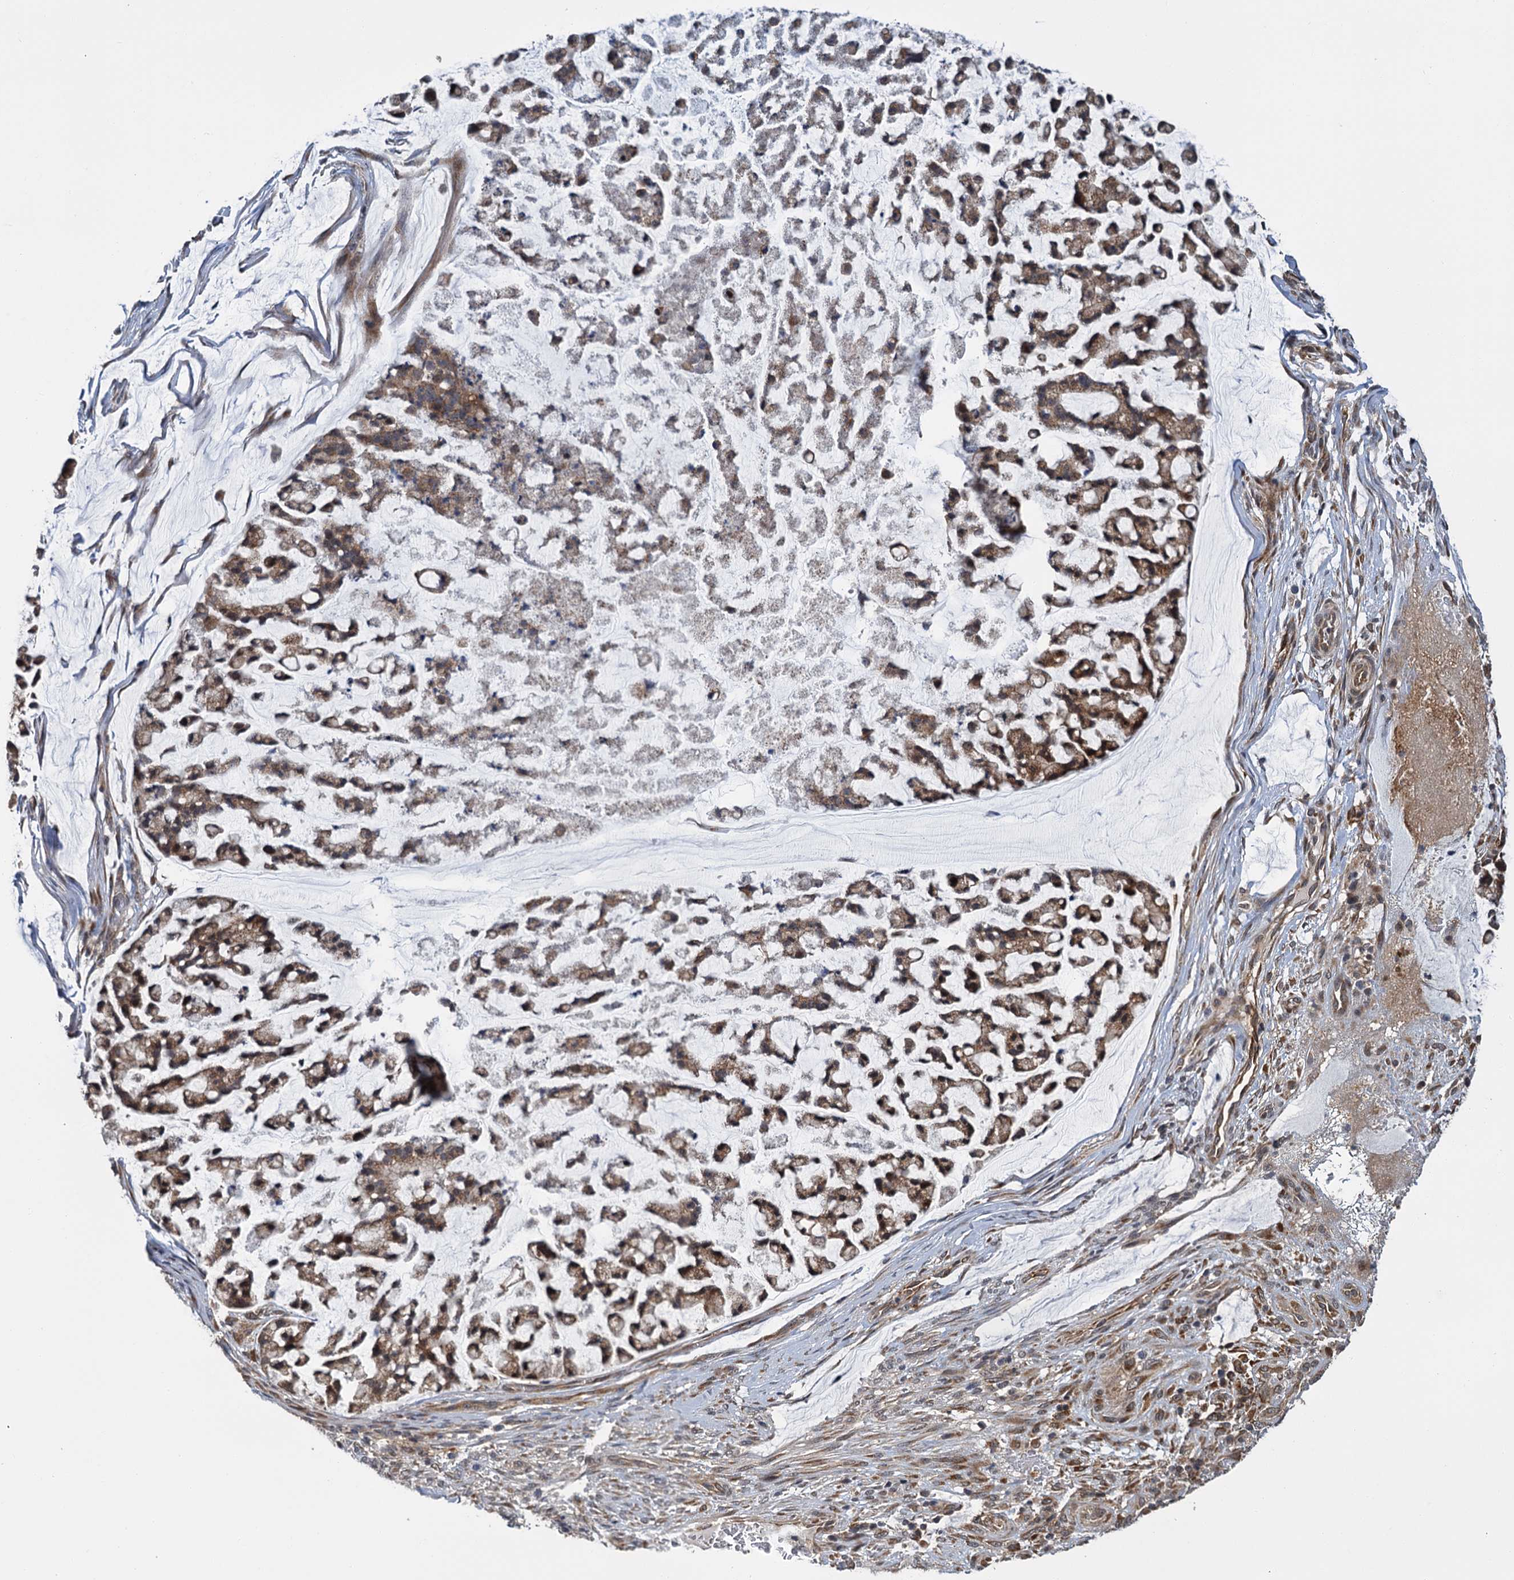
{"staining": {"intensity": "moderate", "quantity": ">75%", "location": "cytoplasmic/membranous"}, "tissue": "stomach cancer", "cell_type": "Tumor cells", "image_type": "cancer", "snomed": [{"axis": "morphology", "description": "Adenocarcinoma, NOS"}, {"axis": "topography", "description": "Stomach, lower"}], "caption": "DAB (3,3'-diaminobenzidine) immunohistochemical staining of human stomach cancer (adenocarcinoma) exhibits moderate cytoplasmic/membranous protein expression in about >75% of tumor cells.", "gene": "KANSL2", "patient": {"sex": "male", "age": 67}}